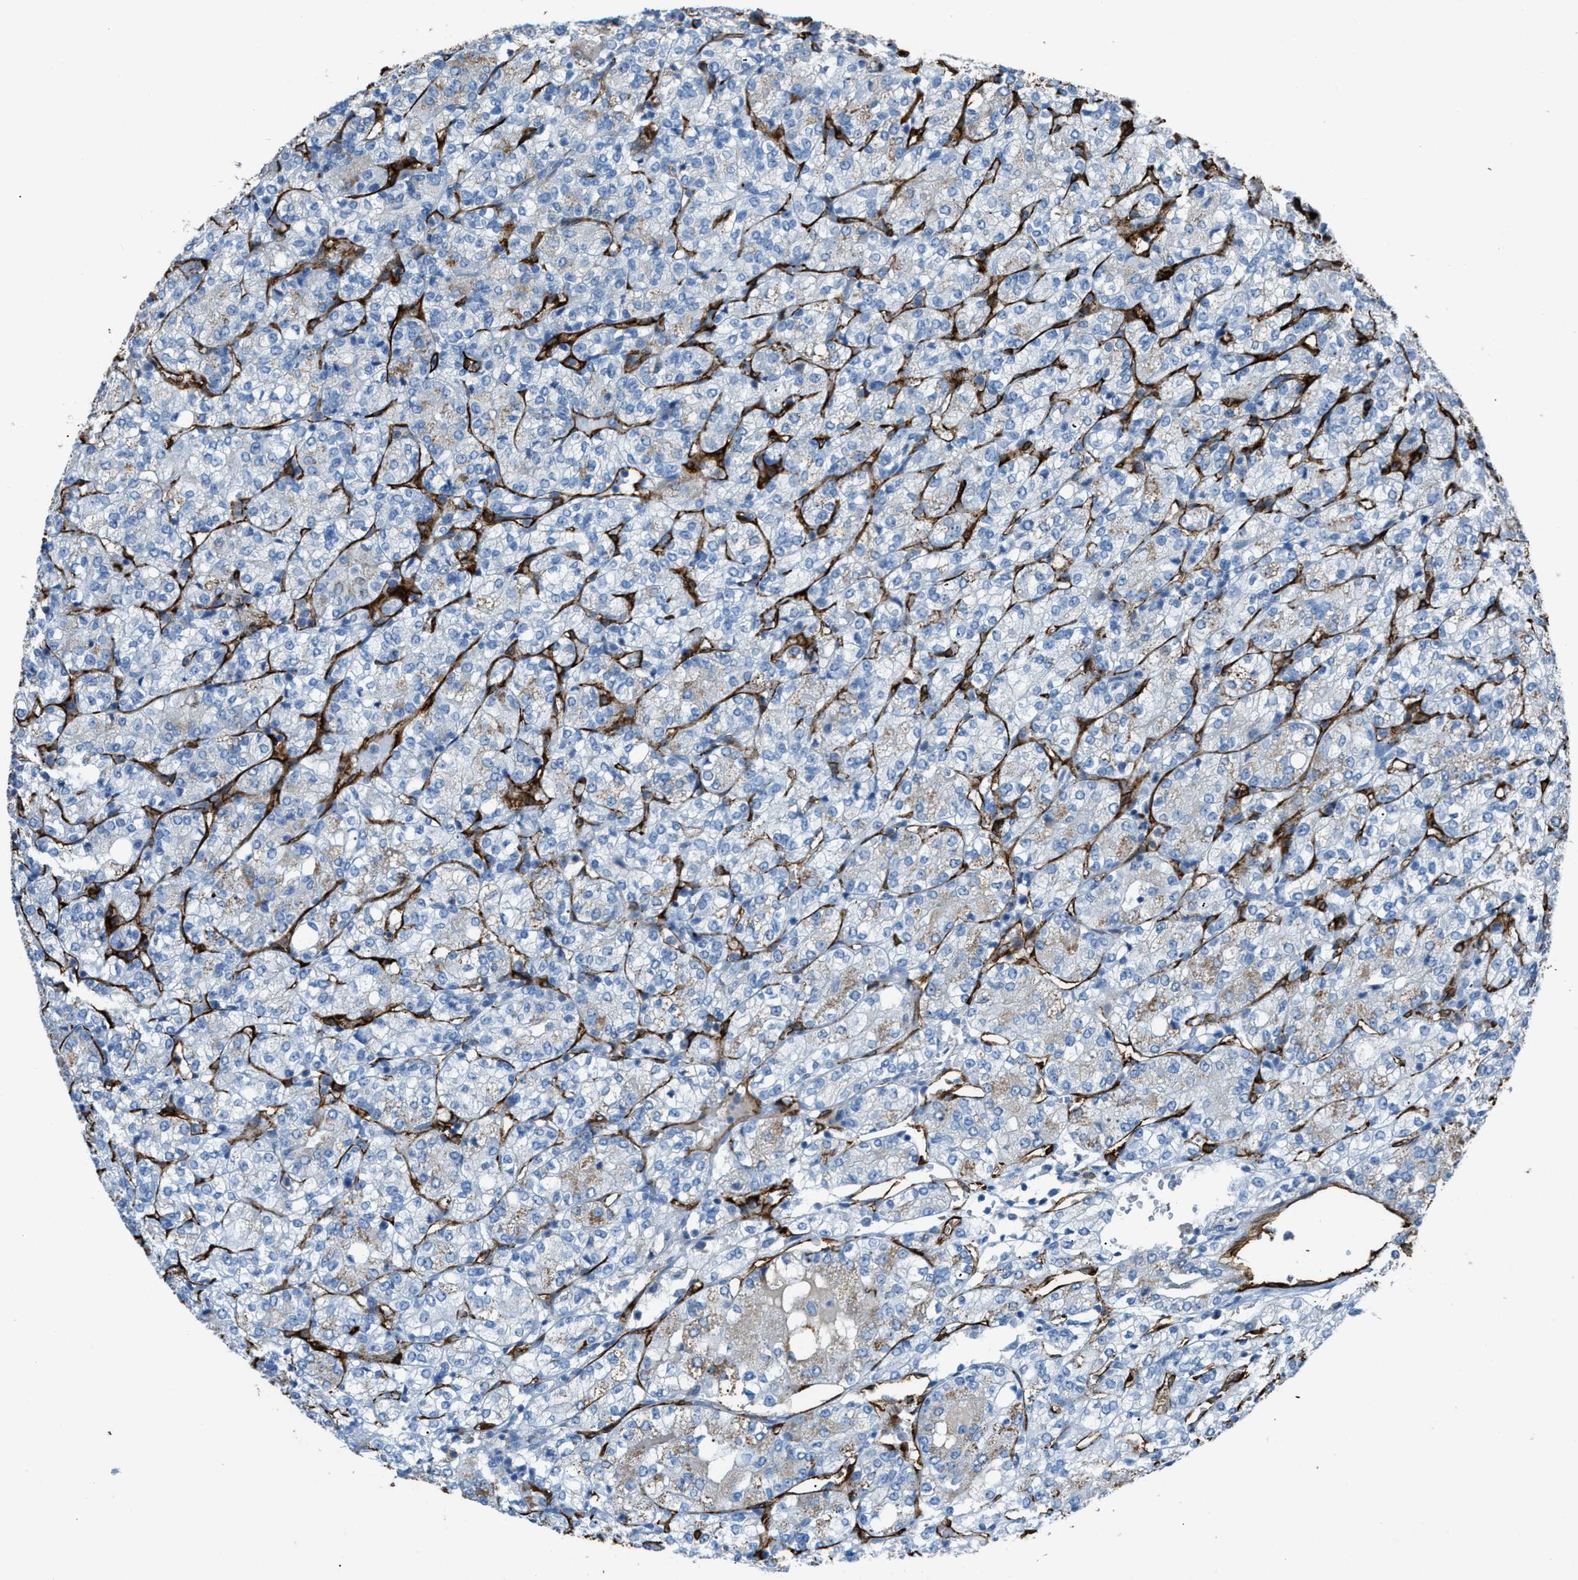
{"staining": {"intensity": "weak", "quantity": "<25%", "location": "cytoplasmic/membranous"}, "tissue": "renal cancer", "cell_type": "Tumor cells", "image_type": "cancer", "snomed": [{"axis": "morphology", "description": "Adenocarcinoma, NOS"}, {"axis": "topography", "description": "Kidney"}], "caption": "An immunohistochemistry micrograph of adenocarcinoma (renal) is shown. There is no staining in tumor cells of adenocarcinoma (renal). The staining was performed using DAB (3,3'-diaminobenzidine) to visualize the protein expression in brown, while the nuclei were stained in blue with hematoxylin (Magnification: 20x).", "gene": "SLC22A15", "patient": {"sex": "male", "age": 77}}